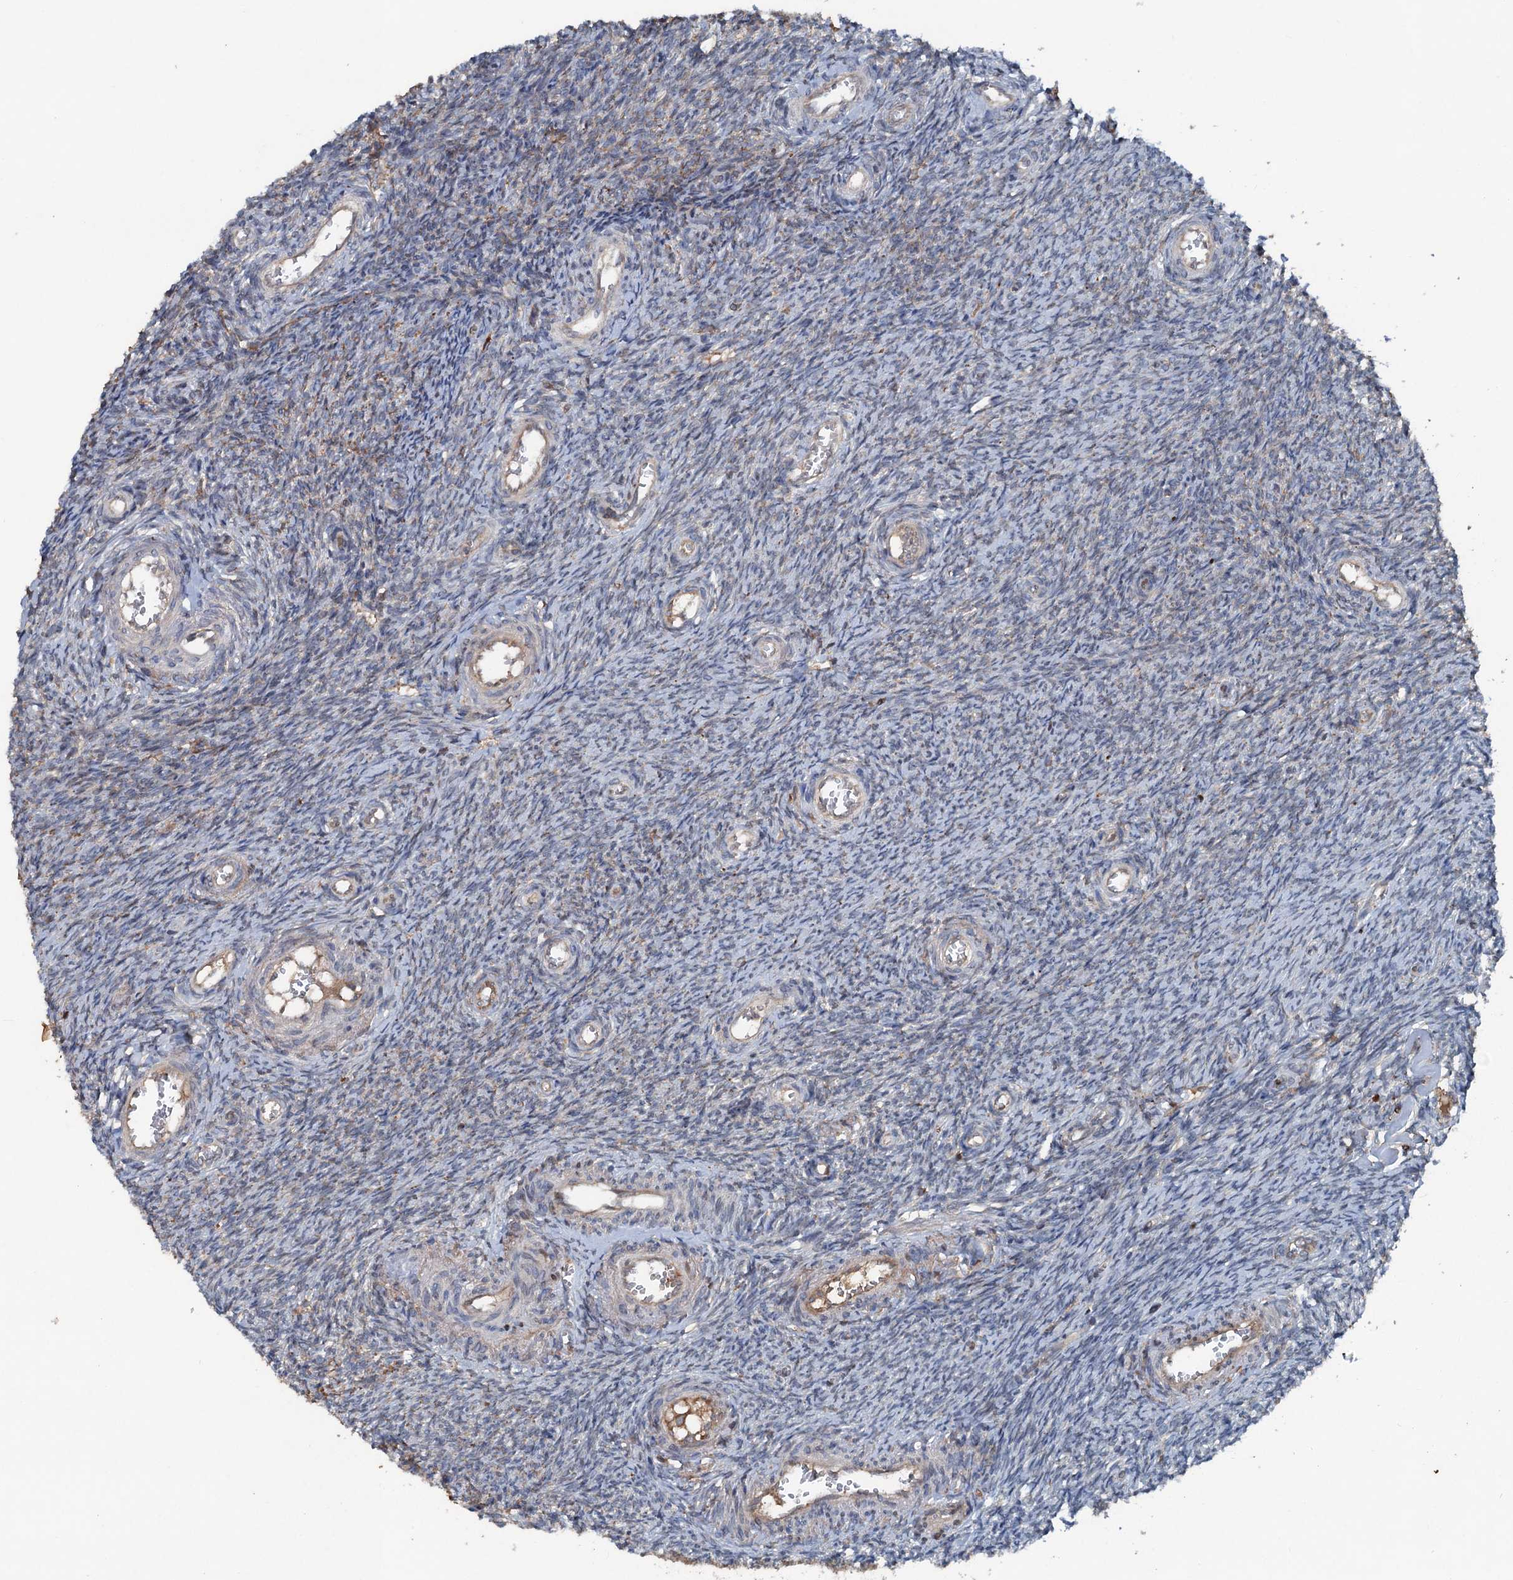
{"staining": {"intensity": "negative", "quantity": "none", "location": "none"}, "tissue": "ovary", "cell_type": "Ovarian stroma cells", "image_type": "normal", "snomed": [{"axis": "morphology", "description": "Normal tissue, NOS"}, {"axis": "topography", "description": "Ovary"}], "caption": "There is no significant staining in ovarian stroma cells of ovary. (IHC, brightfield microscopy, high magnification).", "gene": "TAPBPL", "patient": {"sex": "female", "age": 44}}